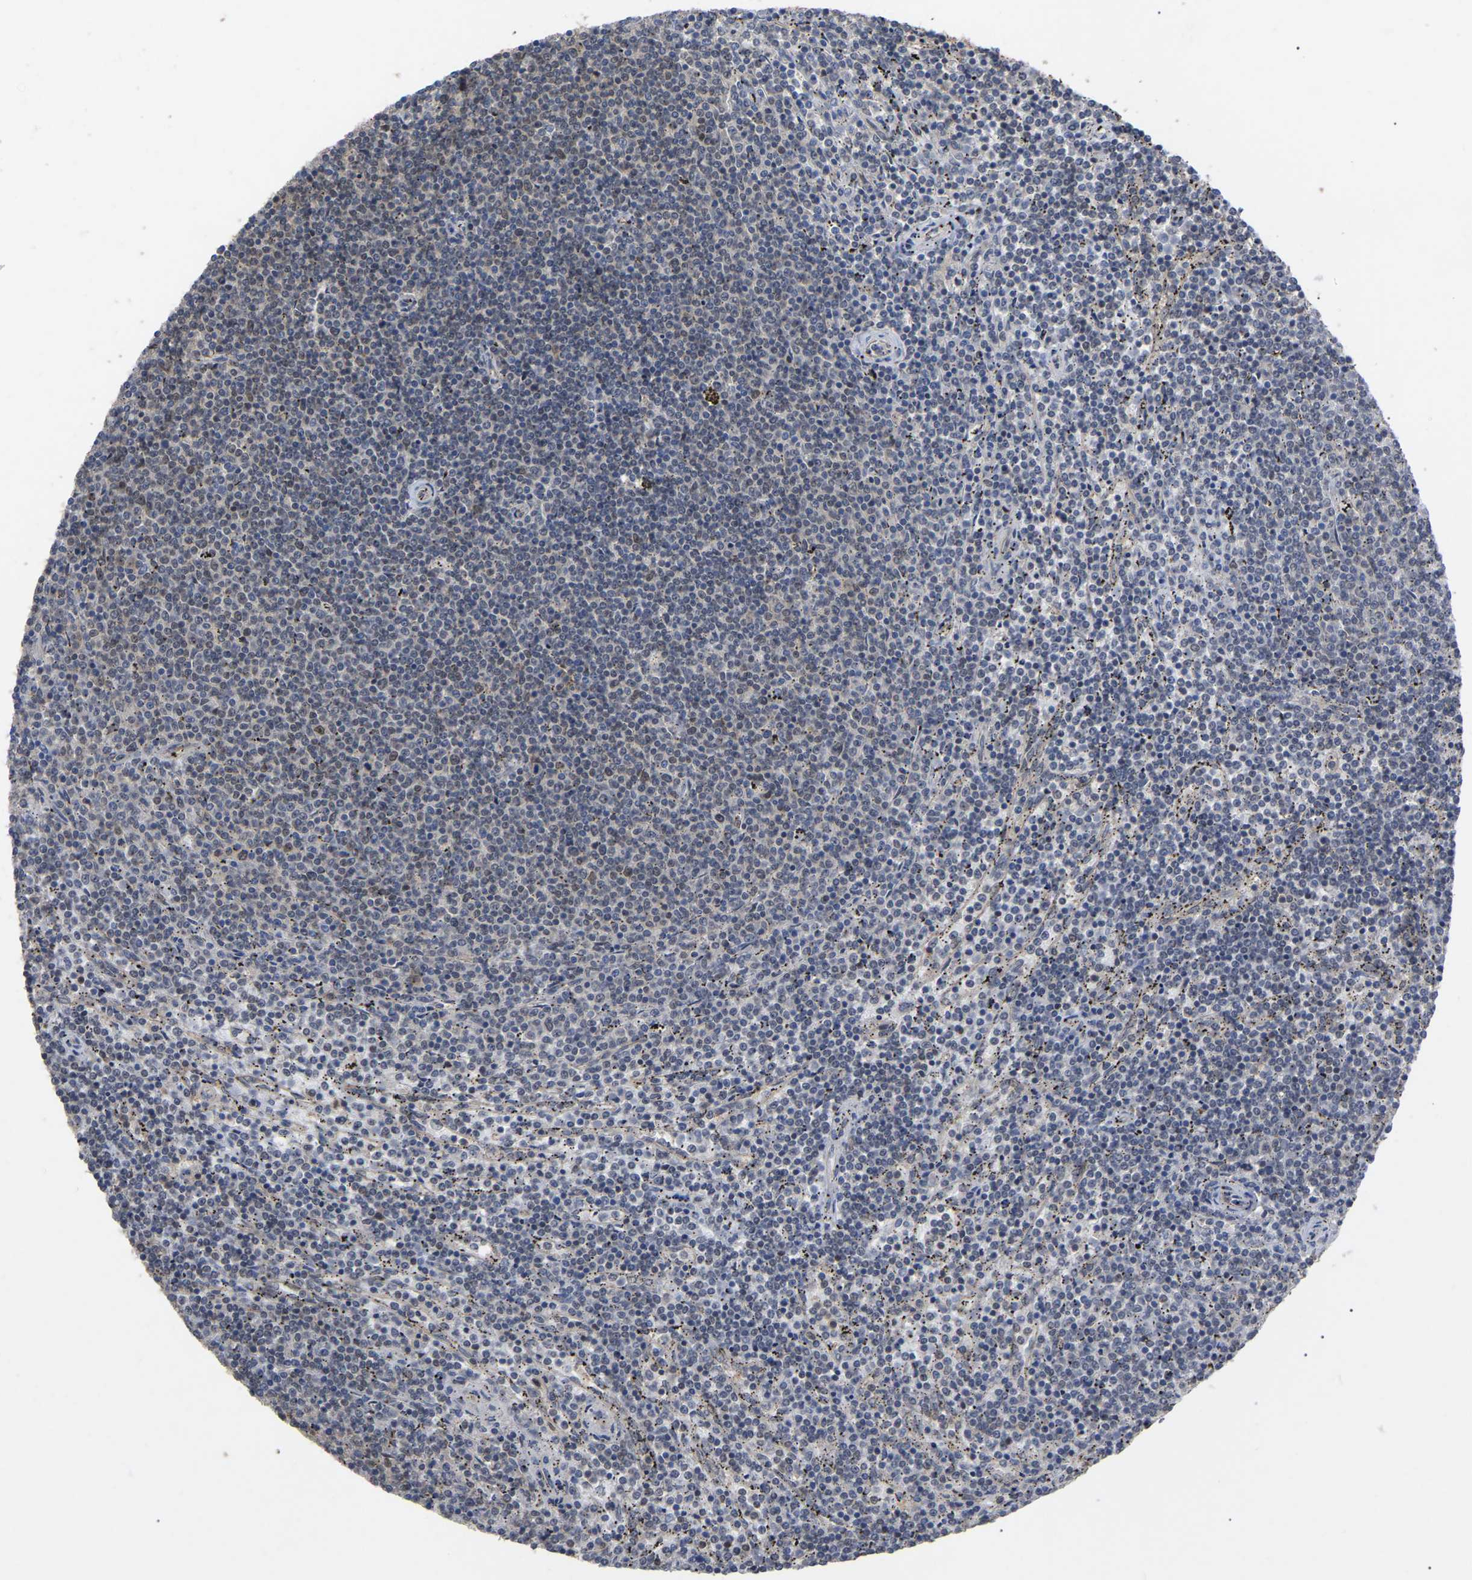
{"staining": {"intensity": "weak", "quantity": "<25%", "location": "nuclear"}, "tissue": "lymphoma", "cell_type": "Tumor cells", "image_type": "cancer", "snomed": [{"axis": "morphology", "description": "Malignant lymphoma, non-Hodgkin's type, Low grade"}, {"axis": "topography", "description": "Spleen"}], "caption": "IHC histopathology image of human lymphoma stained for a protein (brown), which displays no staining in tumor cells.", "gene": "JAZF1", "patient": {"sex": "female", "age": 50}}